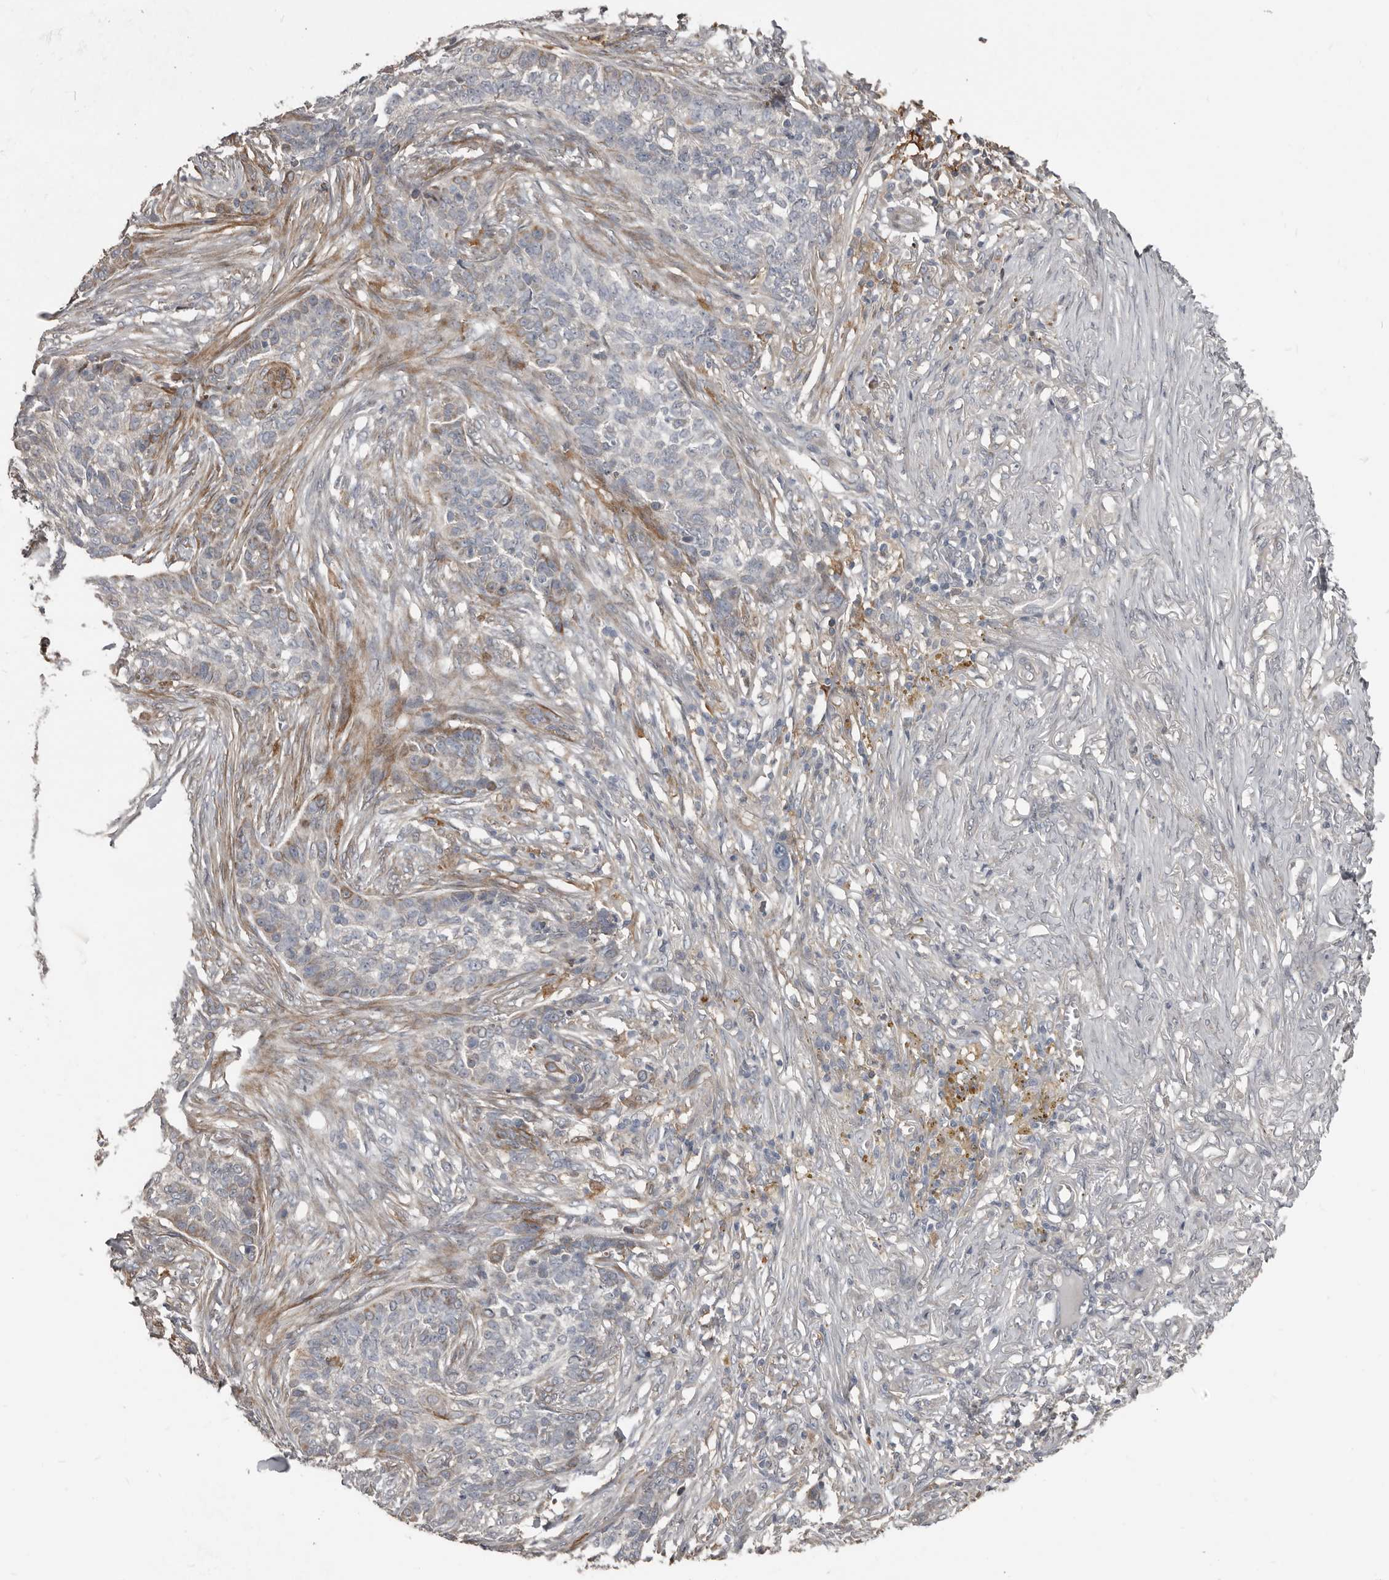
{"staining": {"intensity": "weak", "quantity": "<25%", "location": "cytoplasmic/membranous"}, "tissue": "skin cancer", "cell_type": "Tumor cells", "image_type": "cancer", "snomed": [{"axis": "morphology", "description": "Basal cell carcinoma"}, {"axis": "topography", "description": "Skin"}], "caption": "Skin cancer was stained to show a protein in brown. There is no significant positivity in tumor cells.", "gene": "KCNJ8", "patient": {"sex": "male", "age": 85}}